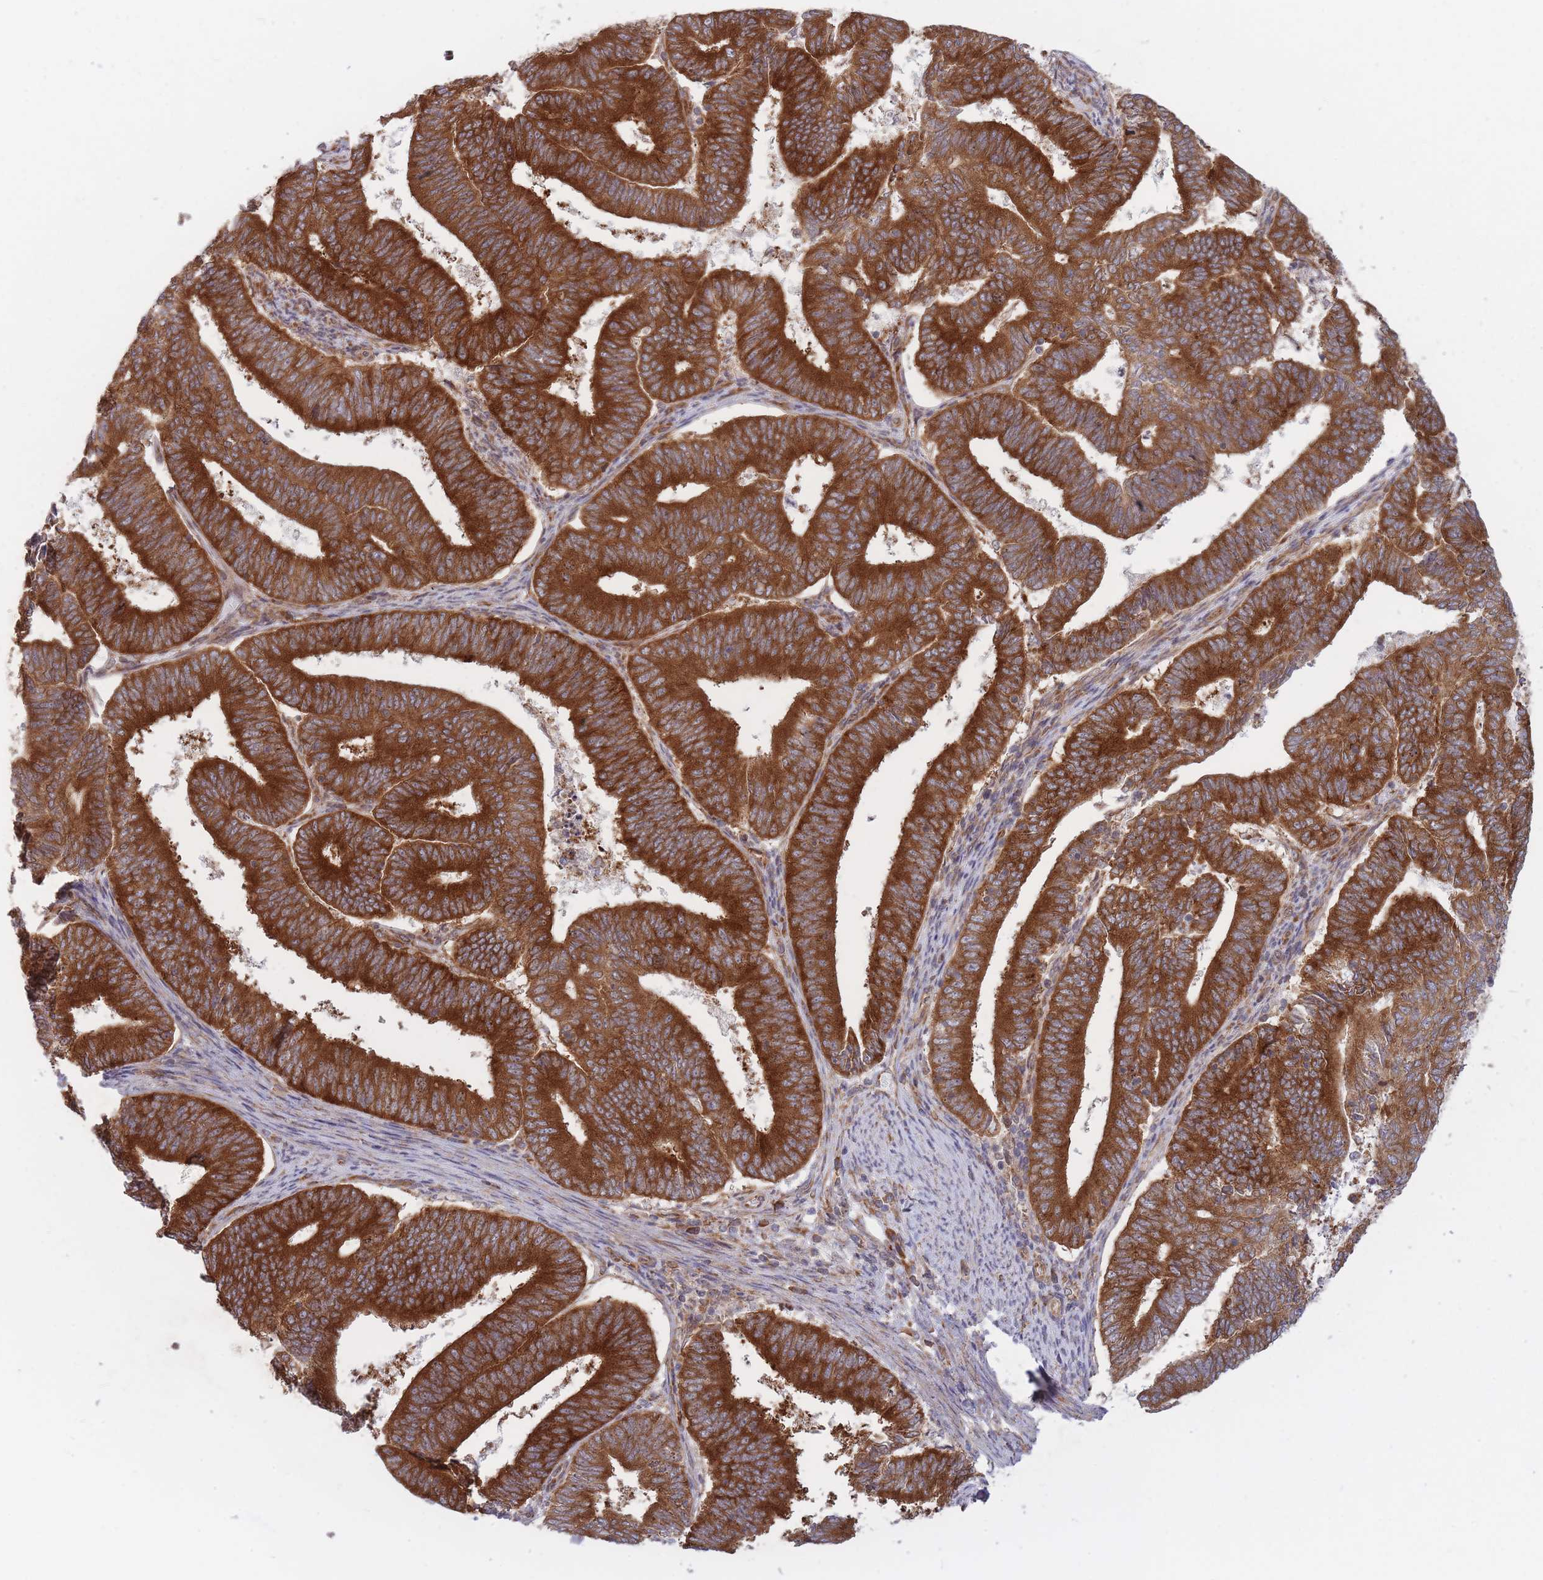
{"staining": {"intensity": "strong", "quantity": ">75%", "location": "cytoplasmic/membranous"}, "tissue": "endometrial cancer", "cell_type": "Tumor cells", "image_type": "cancer", "snomed": [{"axis": "morphology", "description": "Adenocarcinoma, NOS"}, {"axis": "topography", "description": "Endometrium"}], "caption": "Strong cytoplasmic/membranous protein staining is appreciated in about >75% of tumor cells in adenocarcinoma (endometrial).", "gene": "CCDC124", "patient": {"sex": "female", "age": 70}}